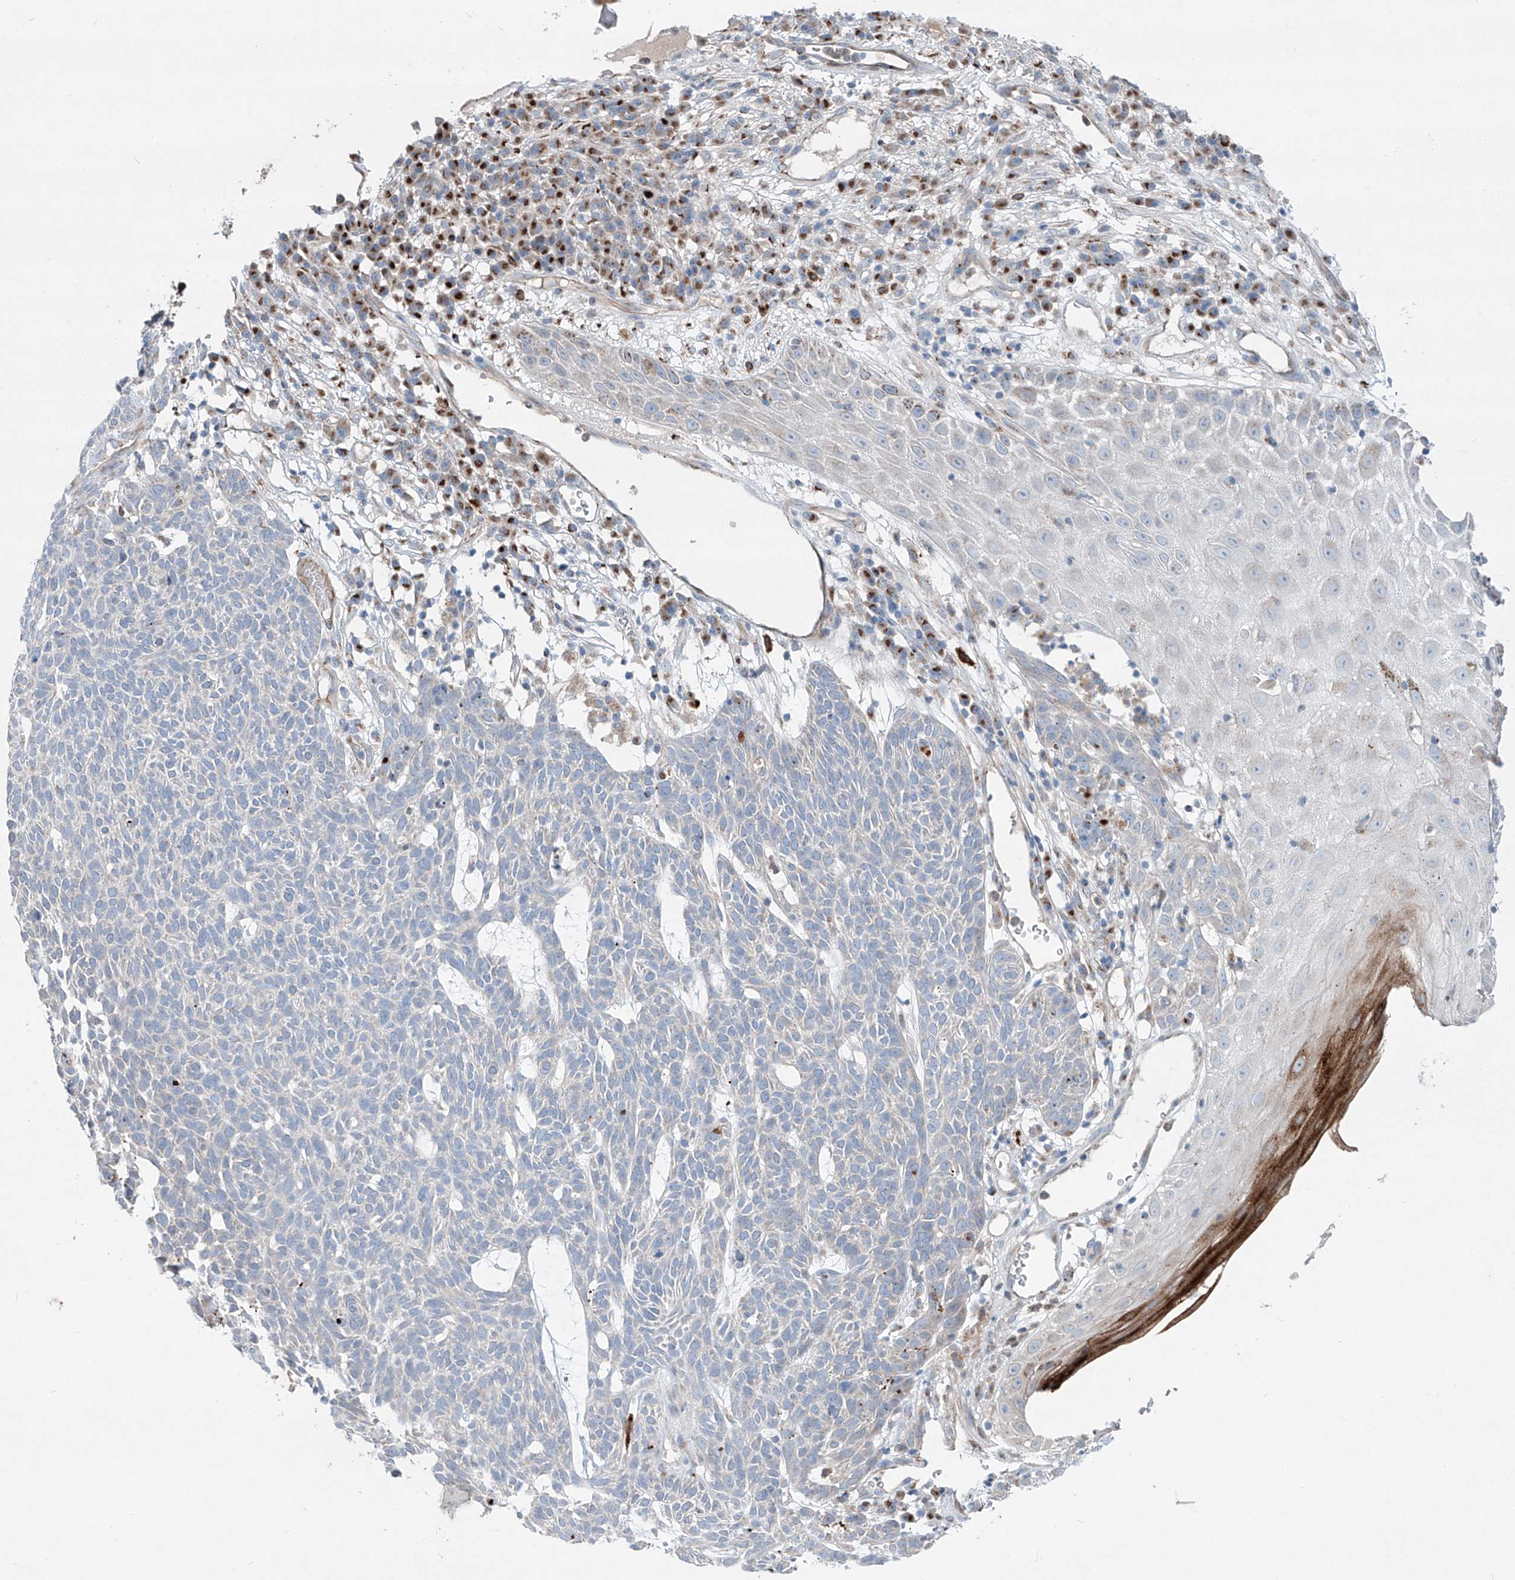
{"staining": {"intensity": "negative", "quantity": "none", "location": "none"}, "tissue": "skin cancer", "cell_type": "Tumor cells", "image_type": "cancer", "snomed": [{"axis": "morphology", "description": "Squamous cell carcinoma, NOS"}, {"axis": "topography", "description": "Skin"}], "caption": "Protein analysis of skin cancer (squamous cell carcinoma) displays no significant expression in tumor cells.", "gene": "CDH5", "patient": {"sex": "female", "age": 90}}